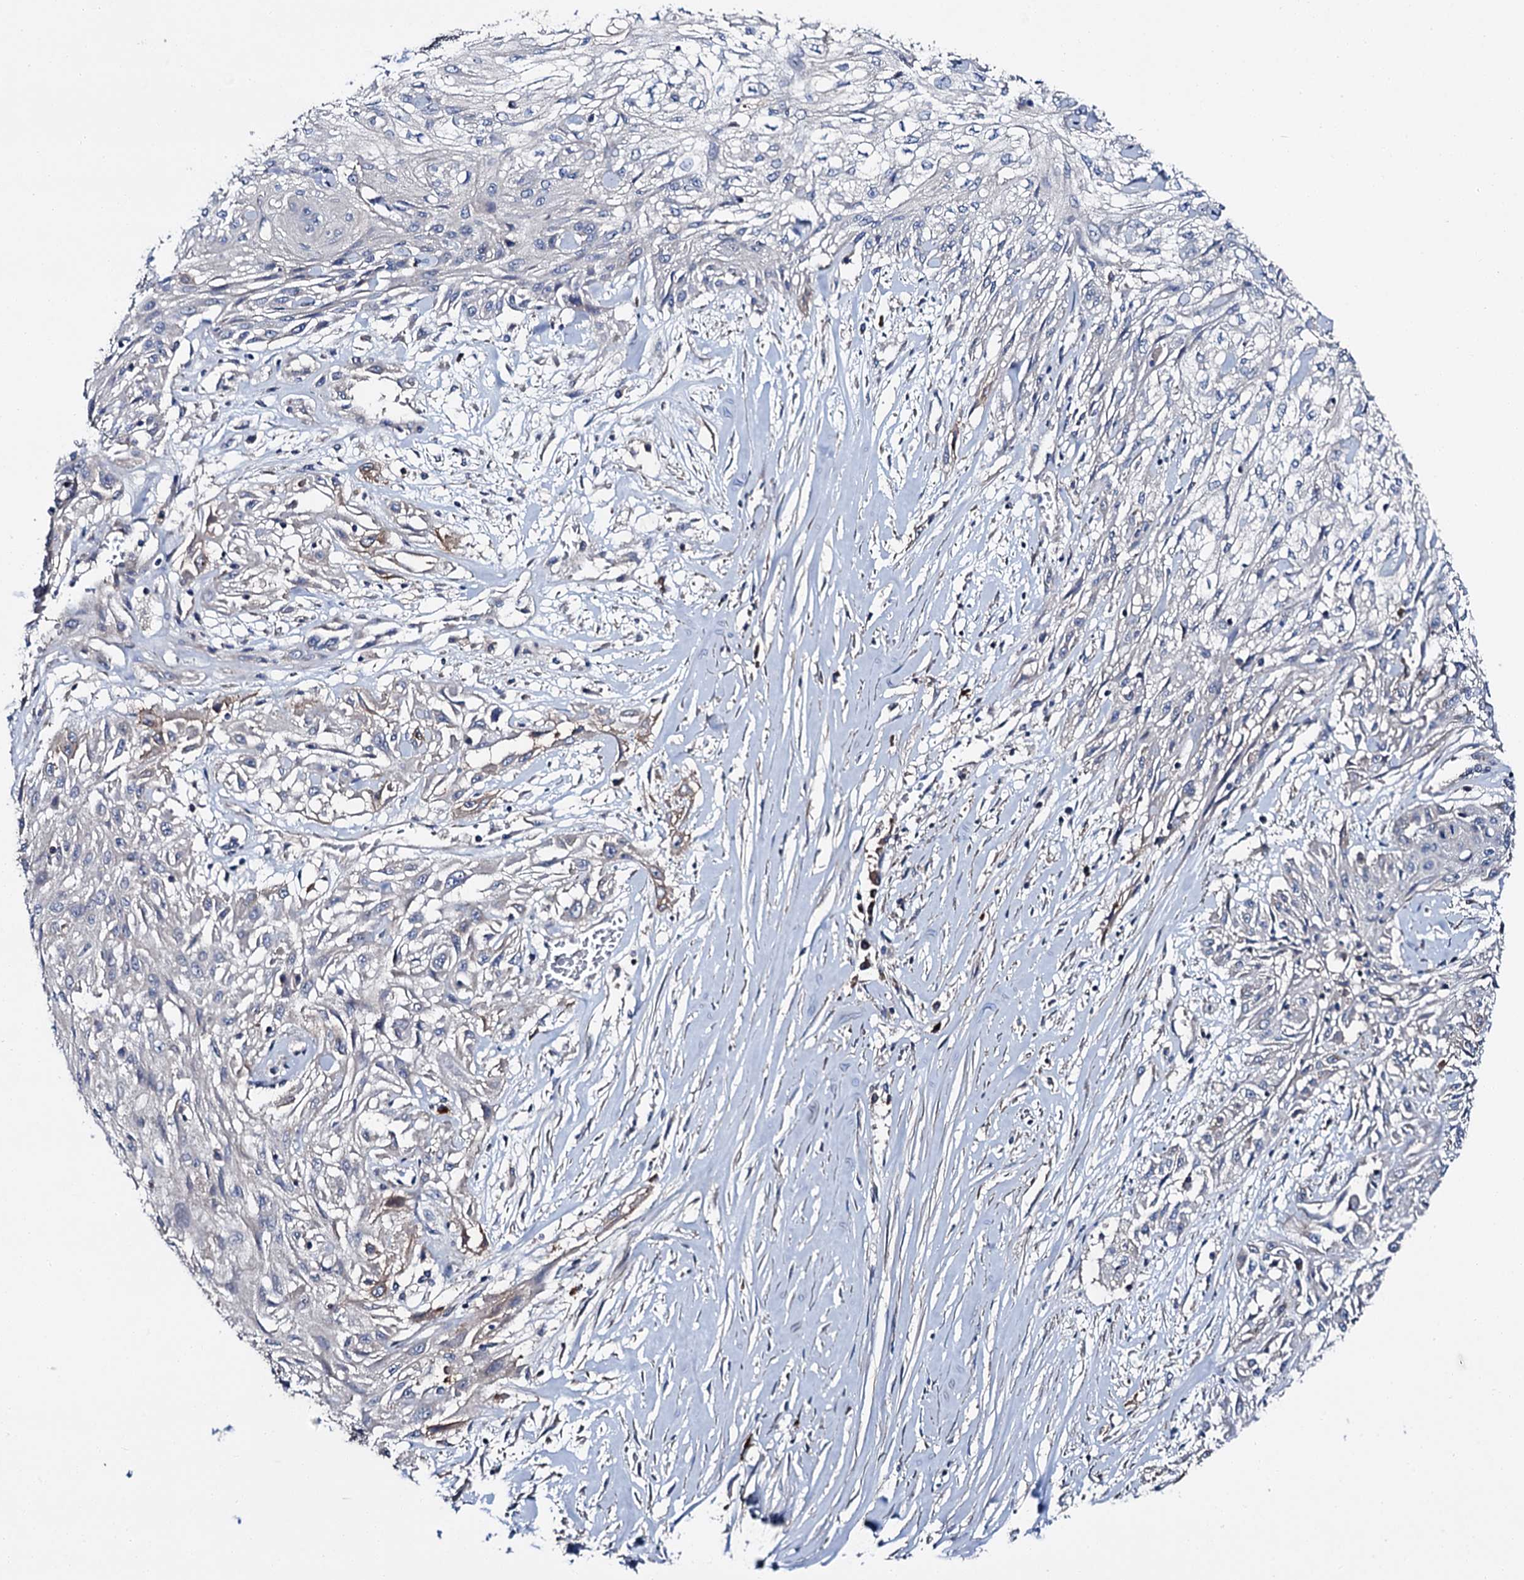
{"staining": {"intensity": "negative", "quantity": "none", "location": "none"}, "tissue": "skin cancer", "cell_type": "Tumor cells", "image_type": "cancer", "snomed": [{"axis": "morphology", "description": "Squamous cell carcinoma, NOS"}, {"axis": "morphology", "description": "Squamous cell carcinoma, metastatic, NOS"}, {"axis": "topography", "description": "Skin"}, {"axis": "topography", "description": "Lymph node"}], "caption": "High power microscopy histopathology image of an IHC image of skin cancer (squamous cell carcinoma), revealing no significant expression in tumor cells. (Stains: DAB (3,3'-diaminobenzidine) immunohistochemistry (IHC) with hematoxylin counter stain, Microscopy: brightfield microscopy at high magnification).", "gene": "SLC22A25", "patient": {"sex": "male", "age": 75}}